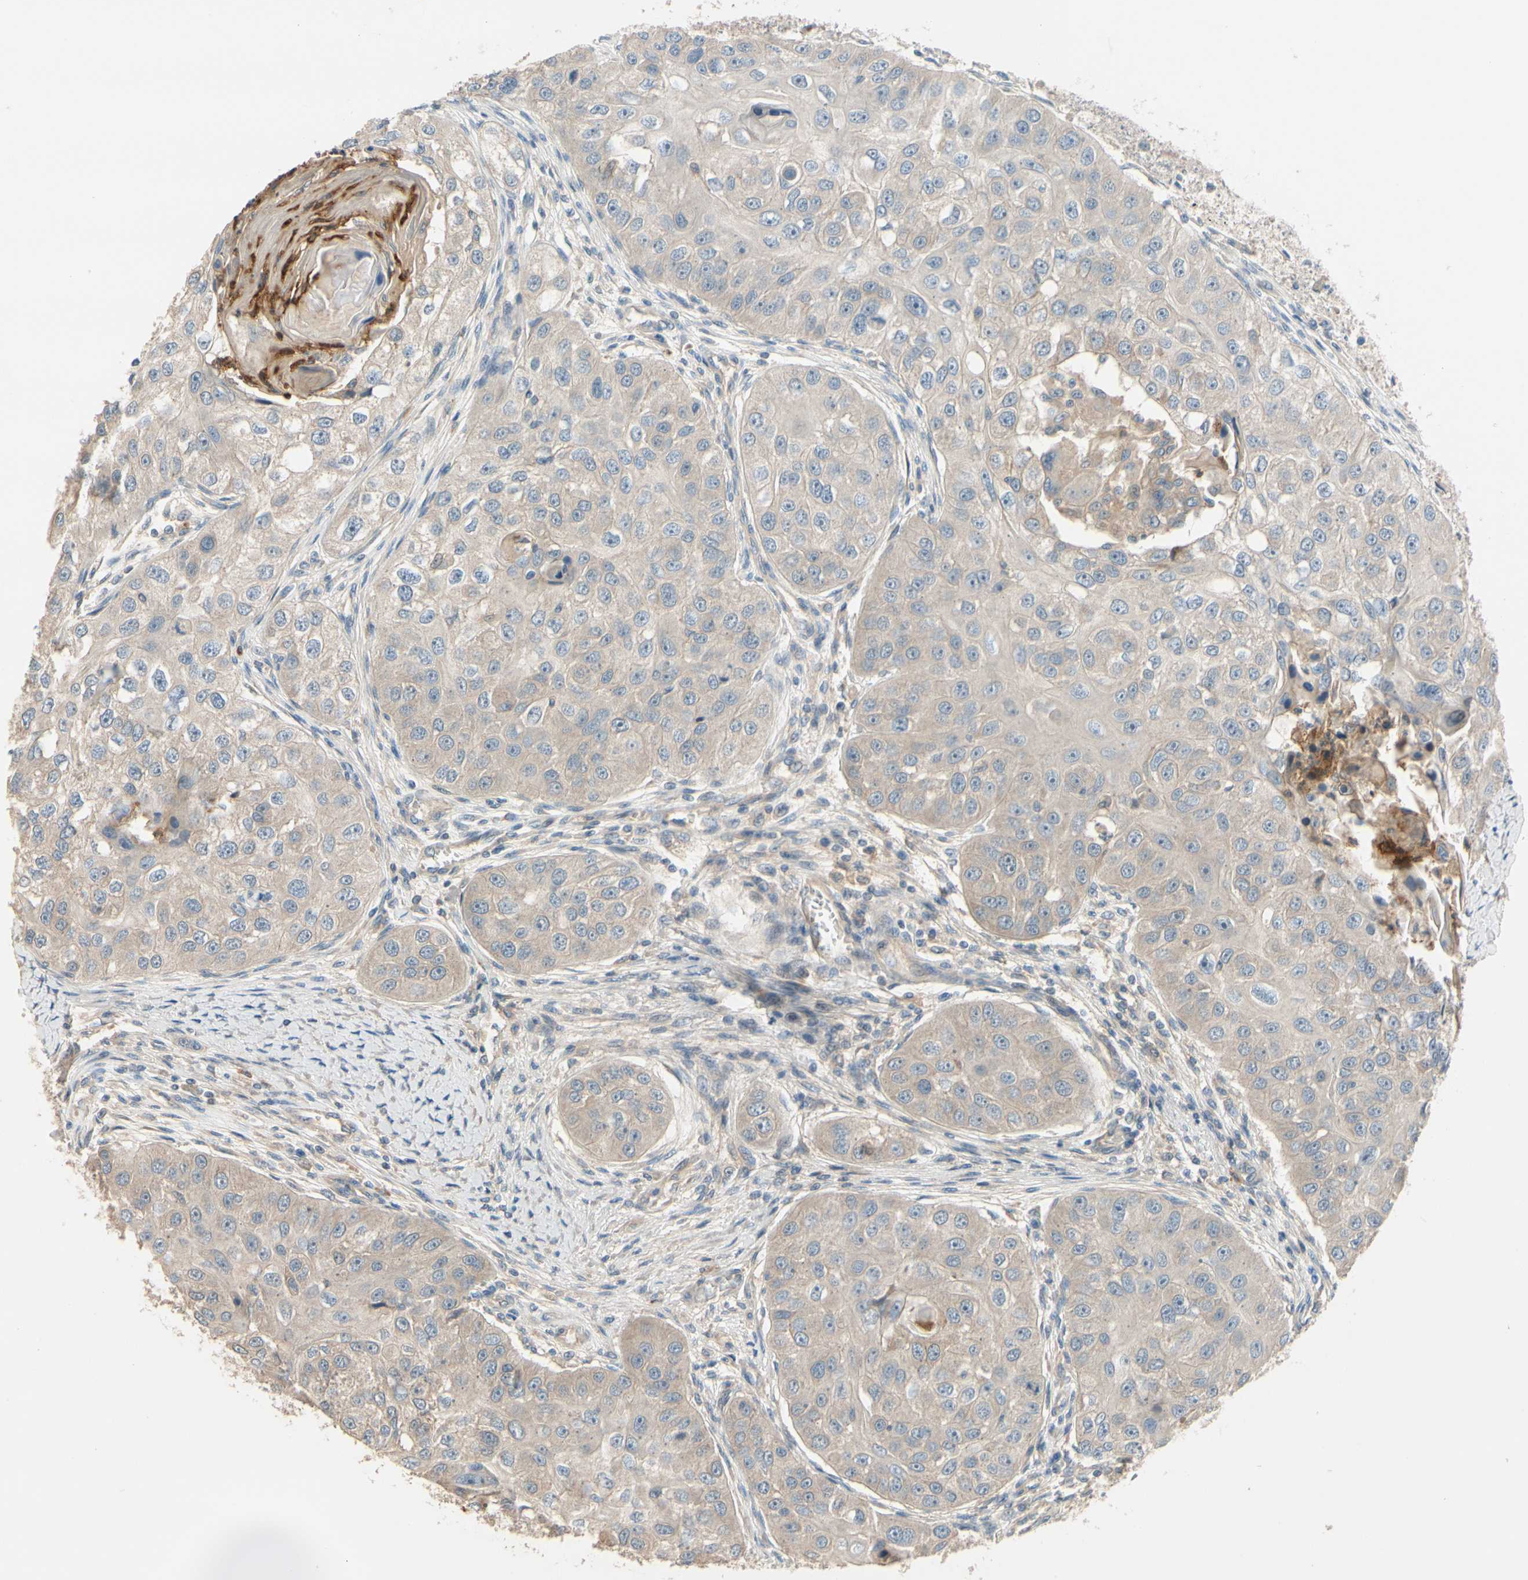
{"staining": {"intensity": "weak", "quantity": ">75%", "location": "cytoplasmic/membranous"}, "tissue": "head and neck cancer", "cell_type": "Tumor cells", "image_type": "cancer", "snomed": [{"axis": "morphology", "description": "Normal tissue, NOS"}, {"axis": "morphology", "description": "Squamous cell carcinoma, NOS"}, {"axis": "topography", "description": "Skeletal muscle"}, {"axis": "topography", "description": "Head-Neck"}], "caption": "Brown immunohistochemical staining in human head and neck squamous cell carcinoma shows weak cytoplasmic/membranous expression in approximately >75% of tumor cells.", "gene": "SIGLEC5", "patient": {"sex": "male", "age": 51}}